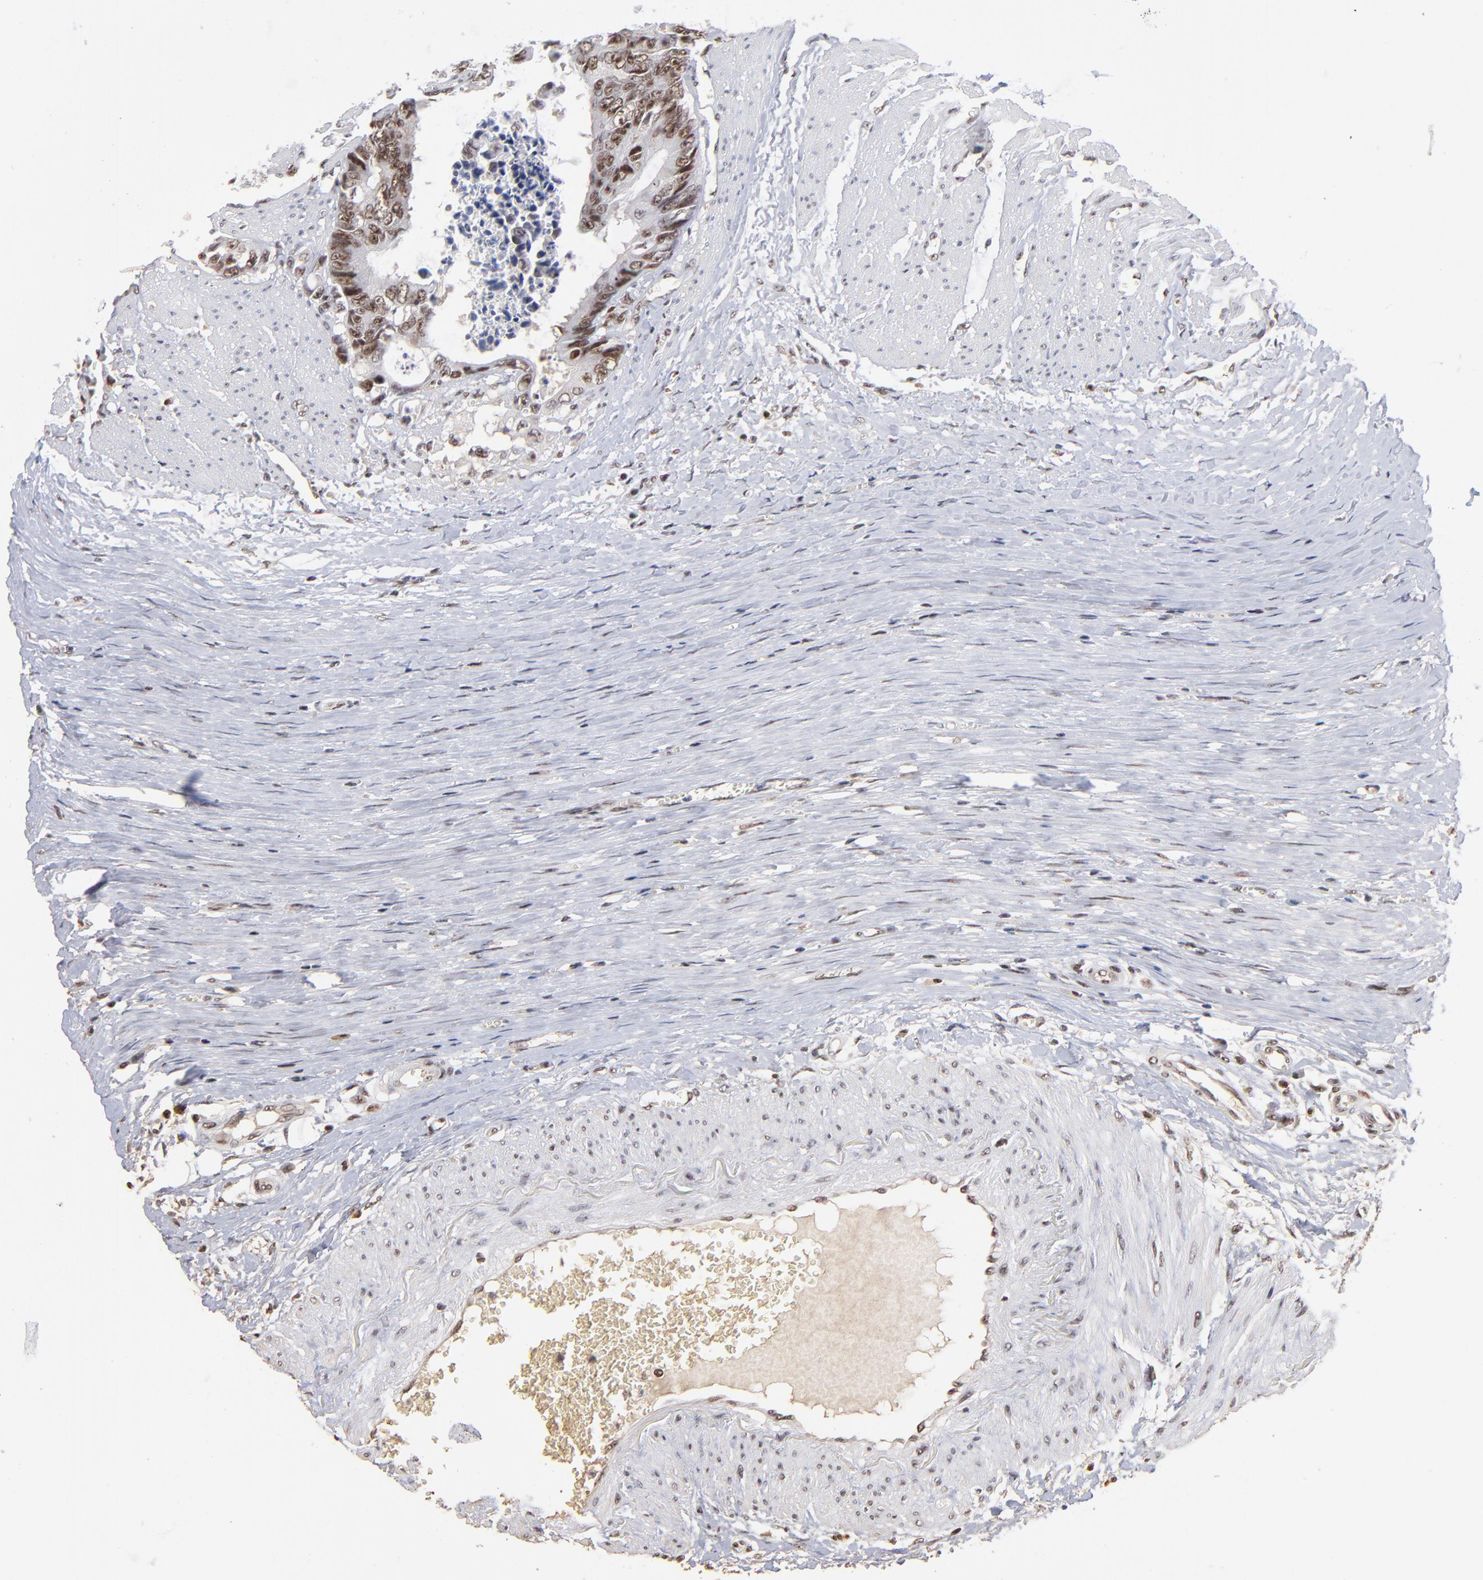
{"staining": {"intensity": "strong", "quantity": ">75%", "location": "nuclear"}, "tissue": "colorectal cancer", "cell_type": "Tumor cells", "image_type": "cancer", "snomed": [{"axis": "morphology", "description": "Adenocarcinoma, NOS"}, {"axis": "topography", "description": "Rectum"}], "caption": "Strong nuclear expression is present in about >75% of tumor cells in colorectal adenocarcinoma.", "gene": "ZNF146", "patient": {"sex": "female", "age": 98}}